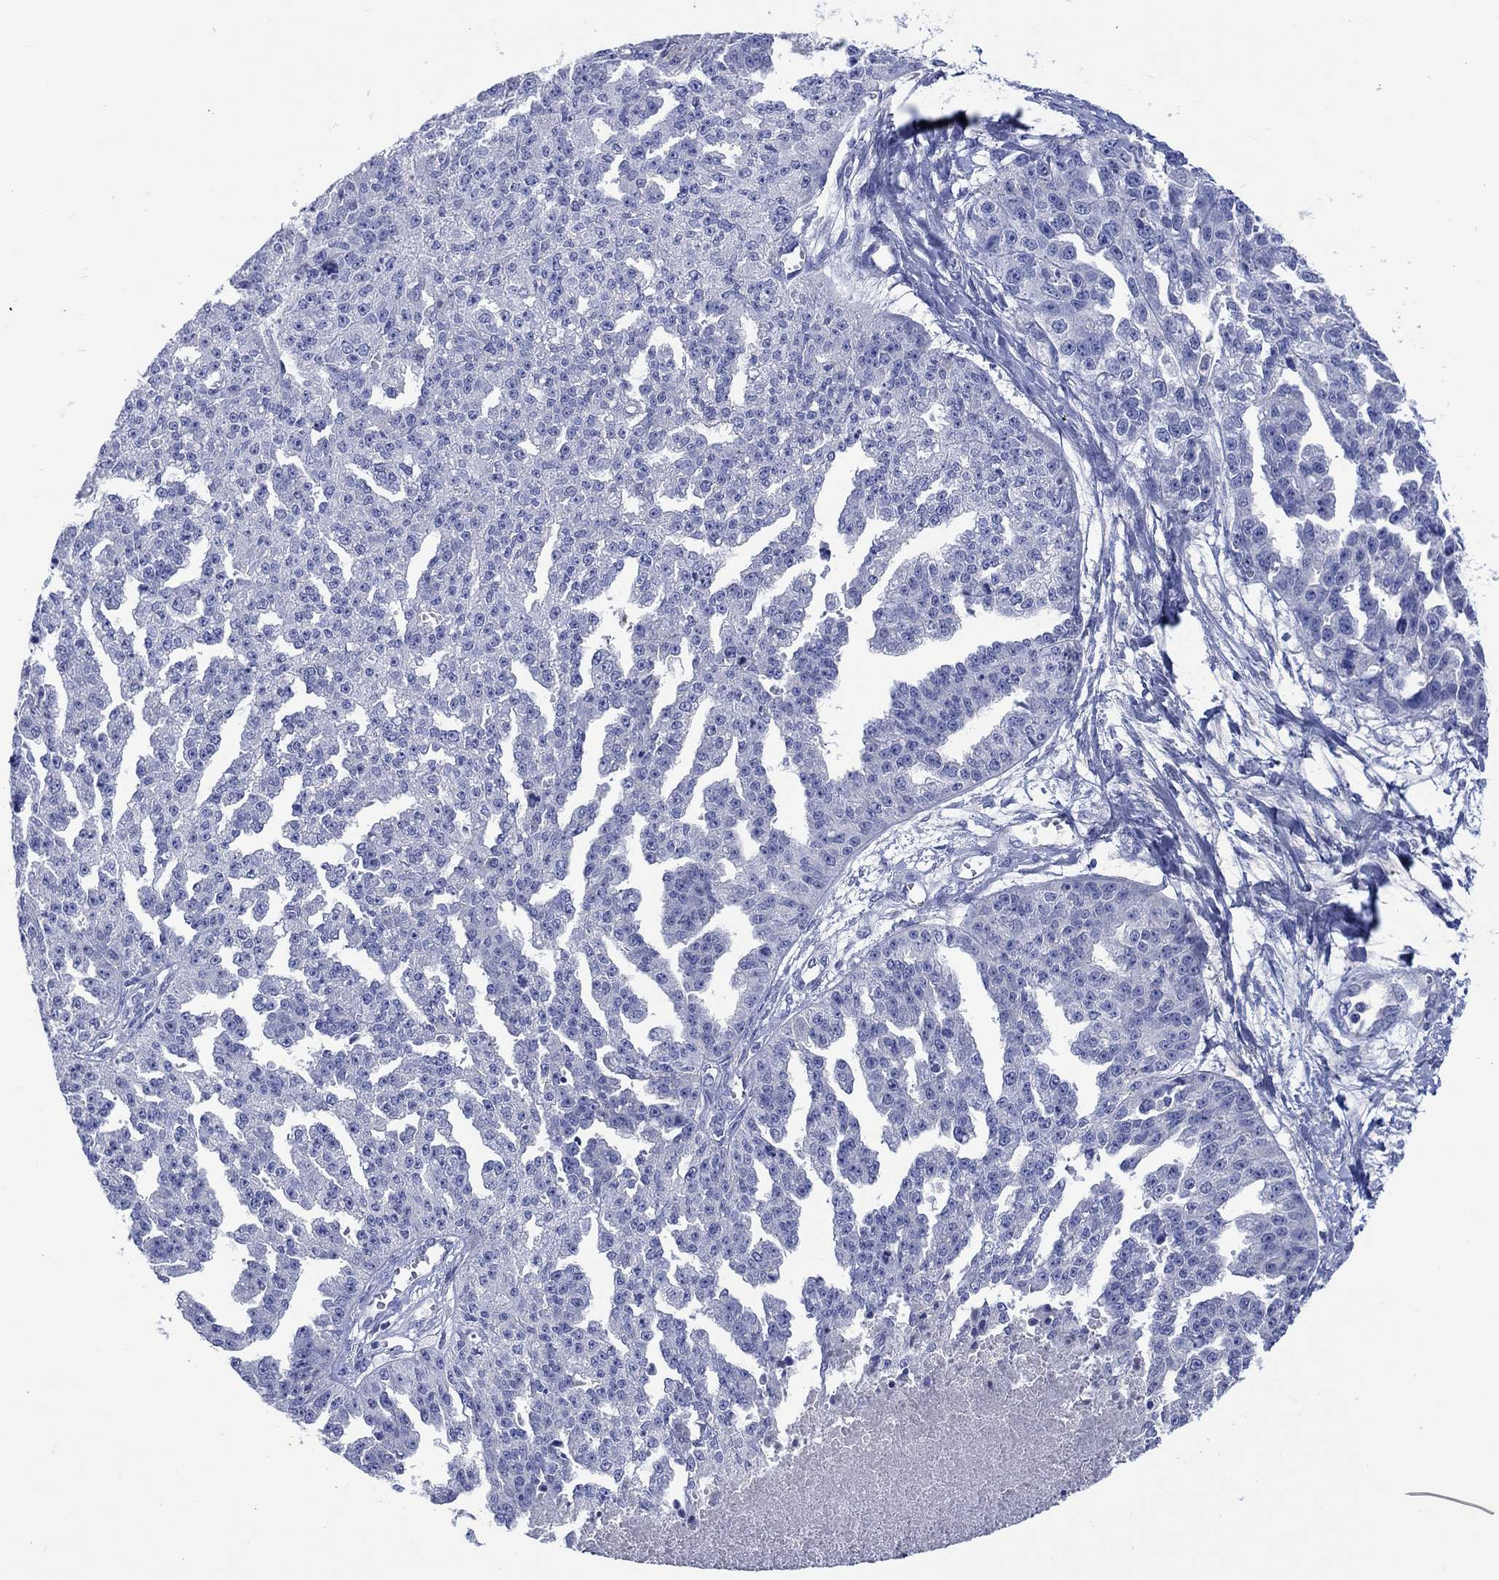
{"staining": {"intensity": "negative", "quantity": "none", "location": "none"}, "tissue": "ovarian cancer", "cell_type": "Tumor cells", "image_type": "cancer", "snomed": [{"axis": "morphology", "description": "Cystadenocarcinoma, serous, NOS"}, {"axis": "topography", "description": "Ovary"}], "caption": "An immunohistochemistry photomicrograph of serous cystadenocarcinoma (ovarian) is shown. There is no staining in tumor cells of serous cystadenocarcinoma (ovarian). The staining is performed using DAB (3,3'-diaminobenzidine) brown chromogen with nuclei counter-stained in using hematoxylin.", "gene": "TOMM20L", "patient": {"sex": "female", "age": 58}}